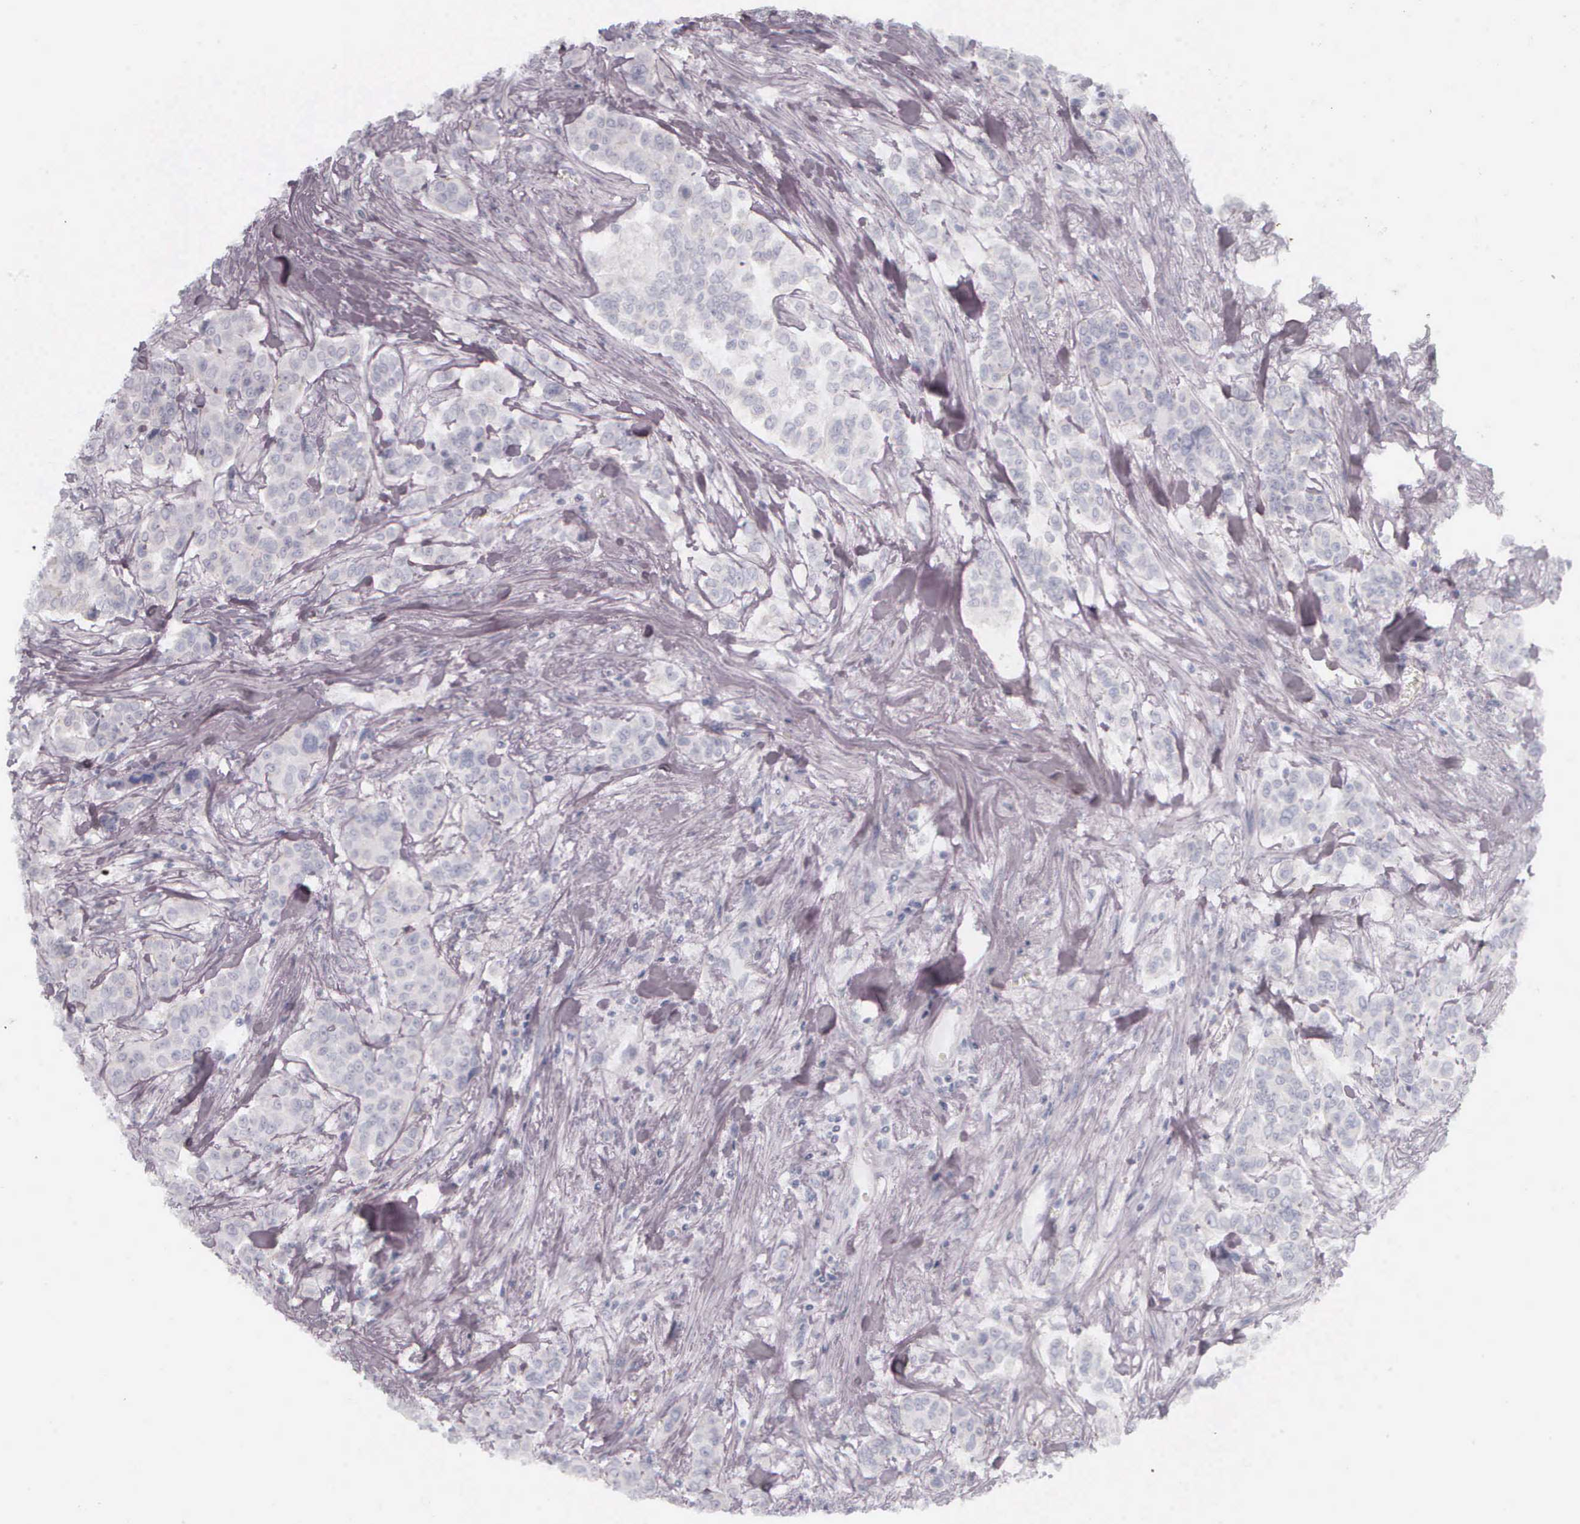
{"staining": {"intensity": "negative", "quantity": "none", "location": "none"}, "tissue": "pancreatic cancer", "cell_type": "Tumor cells", "image_type": "cancer", "snomed": [{"axis": "morphology", "description": "Adenocarcinoma, NOS"}, {"axis": "topography", "description": "Pancreas"}], "caption": "A photomicrograph of human adenocarcinoma (pancreatic) is negative for staining in tumor cells. The staining is performed using DAB brown chromogen with nuclei counter-stained in using hematoxylin.", "gene": "KRT14", "patient": {"sex": "female", "age": 52}}